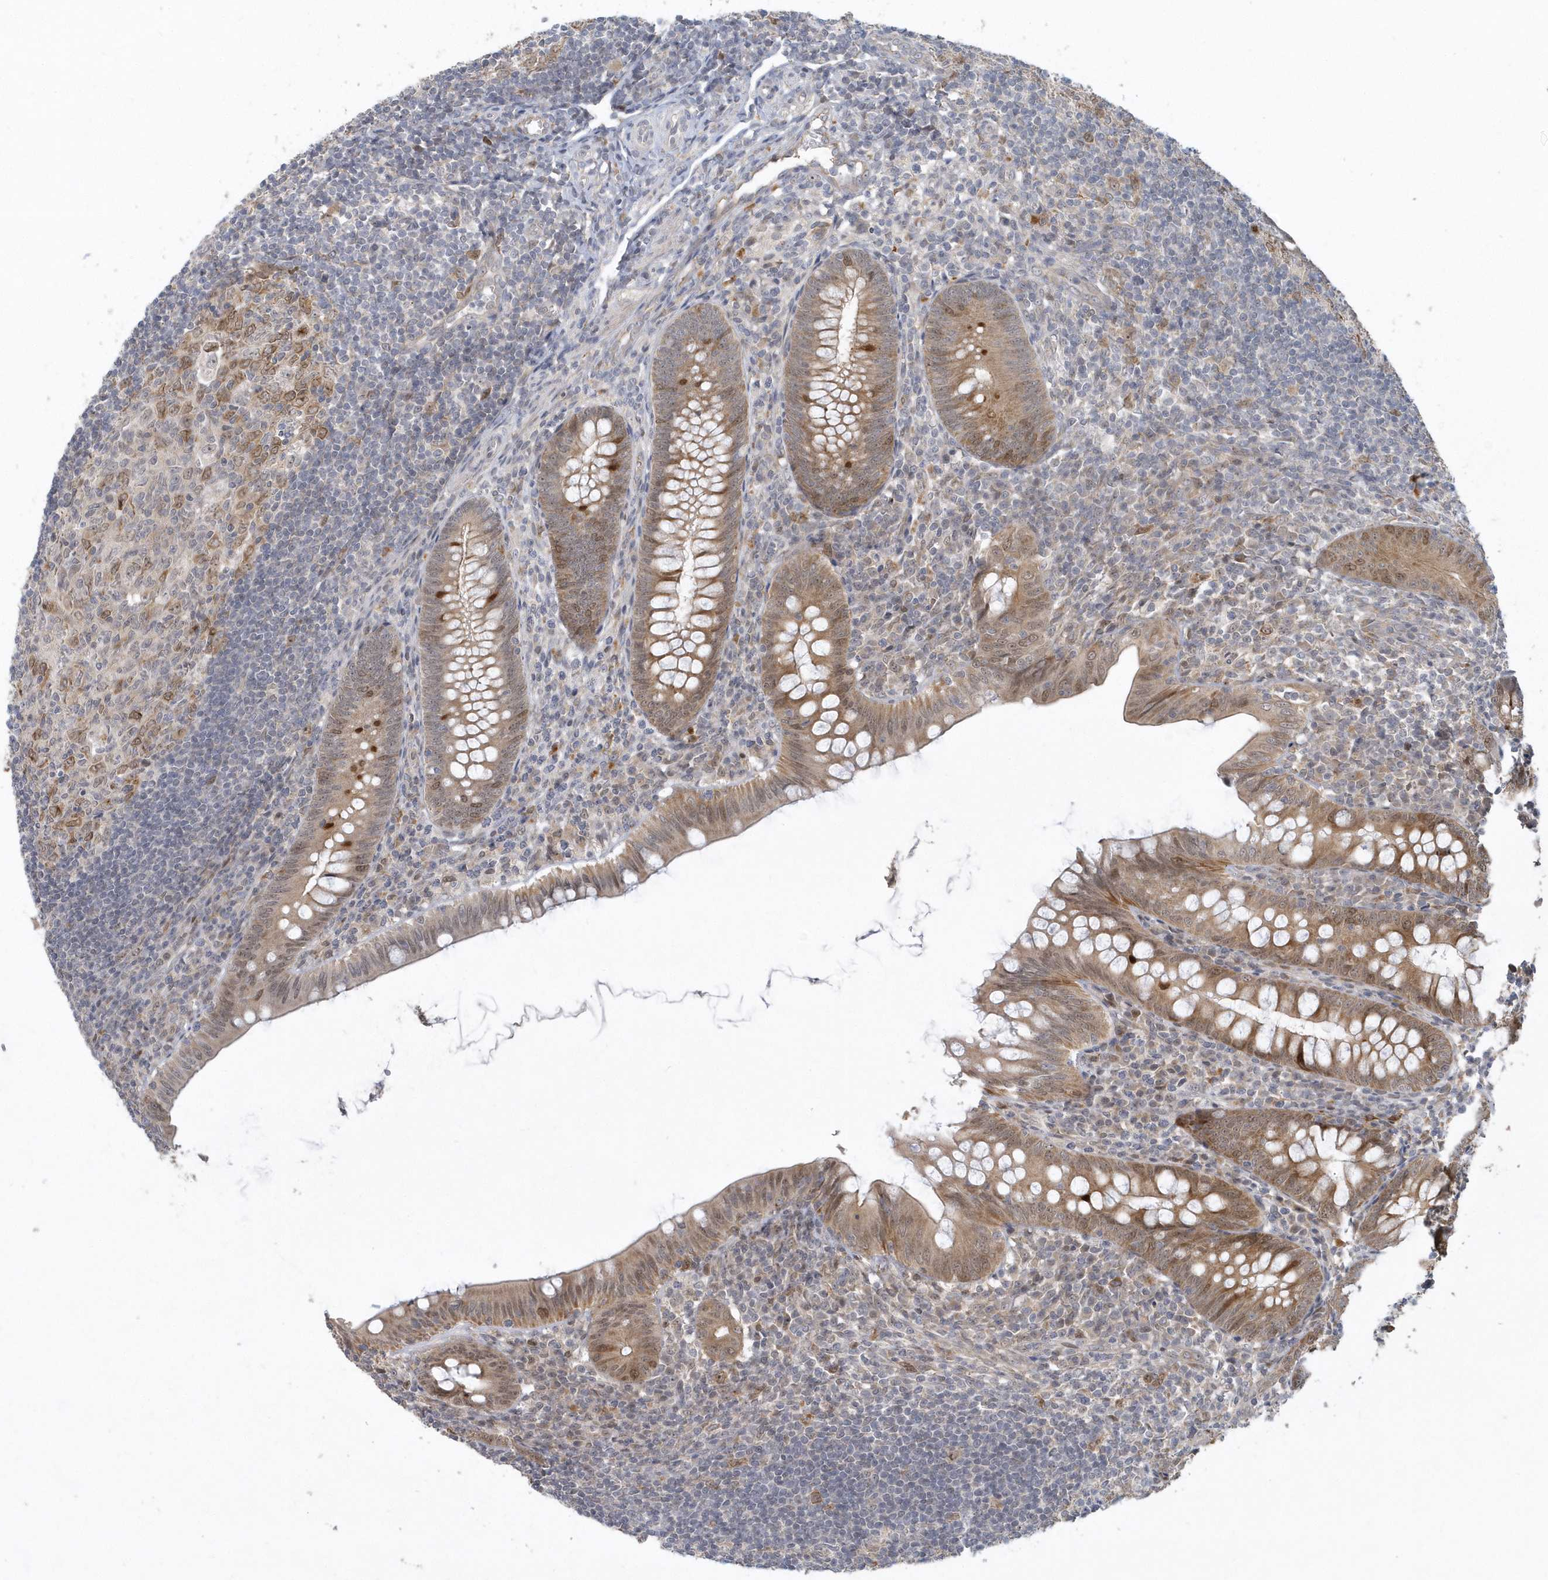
{"staining": {"intensity": "moderate", "quantity": ">75%", "location": "cytoplasmic/membranous,nuclear"}, "tissue": "appendix", "cell_type": "Glandular cells", "image_type": "normal", "snomed": [{"axis": "morphology", "description": "Normal tissue, NOS"}, {"axis": "topography", "description": "Appendix"}], "caption": "DAB (3,3'-diaminobenzidine) immunohistochemical staining of benign human appendix shows moderate cytoplasmic/membranous,nuclear protein staining in approximately >75% of glandular cells.", "gene": "TRAIP", "patient": {"sex": "male", "age": 14}}